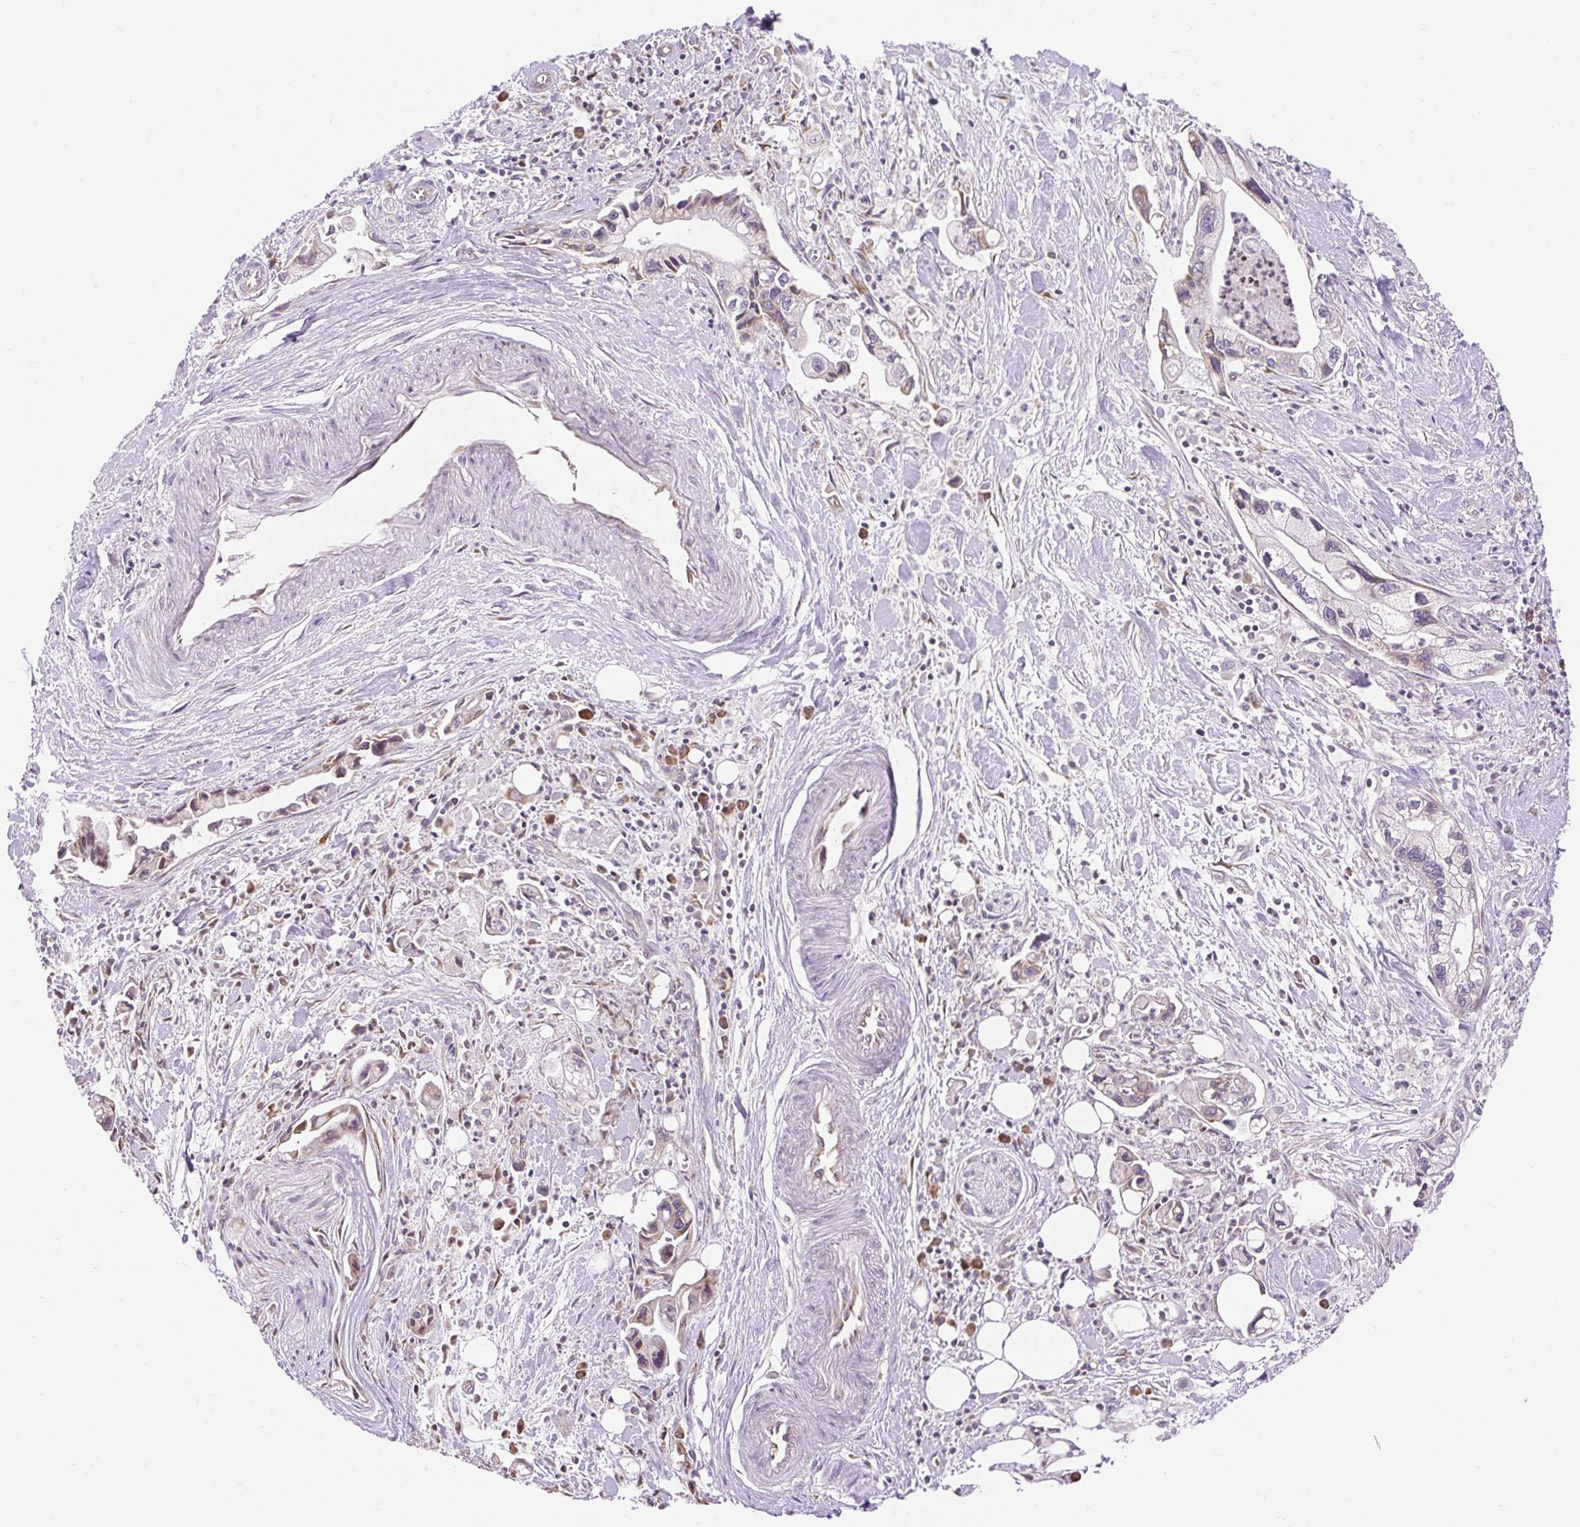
{"staining": {"intensity": "weak", "quantity": "<25%", "location": "cytoplasmic/membranous"}, "tissue": "pancreatic cancer", "cell_type": "Tumor cells", "image_type": "cancer", "snomed": [{"axis": "morphology", "description": "Adenocarcinoma, NOS"}, {"axis": "topography", "description": "Pancreas"}], "caption": "There is no significant staining in tumor cells of pancreatic adenocarcinoma.", "gene": "GPR45", "patient": {"sex": "male", "age": 61}}